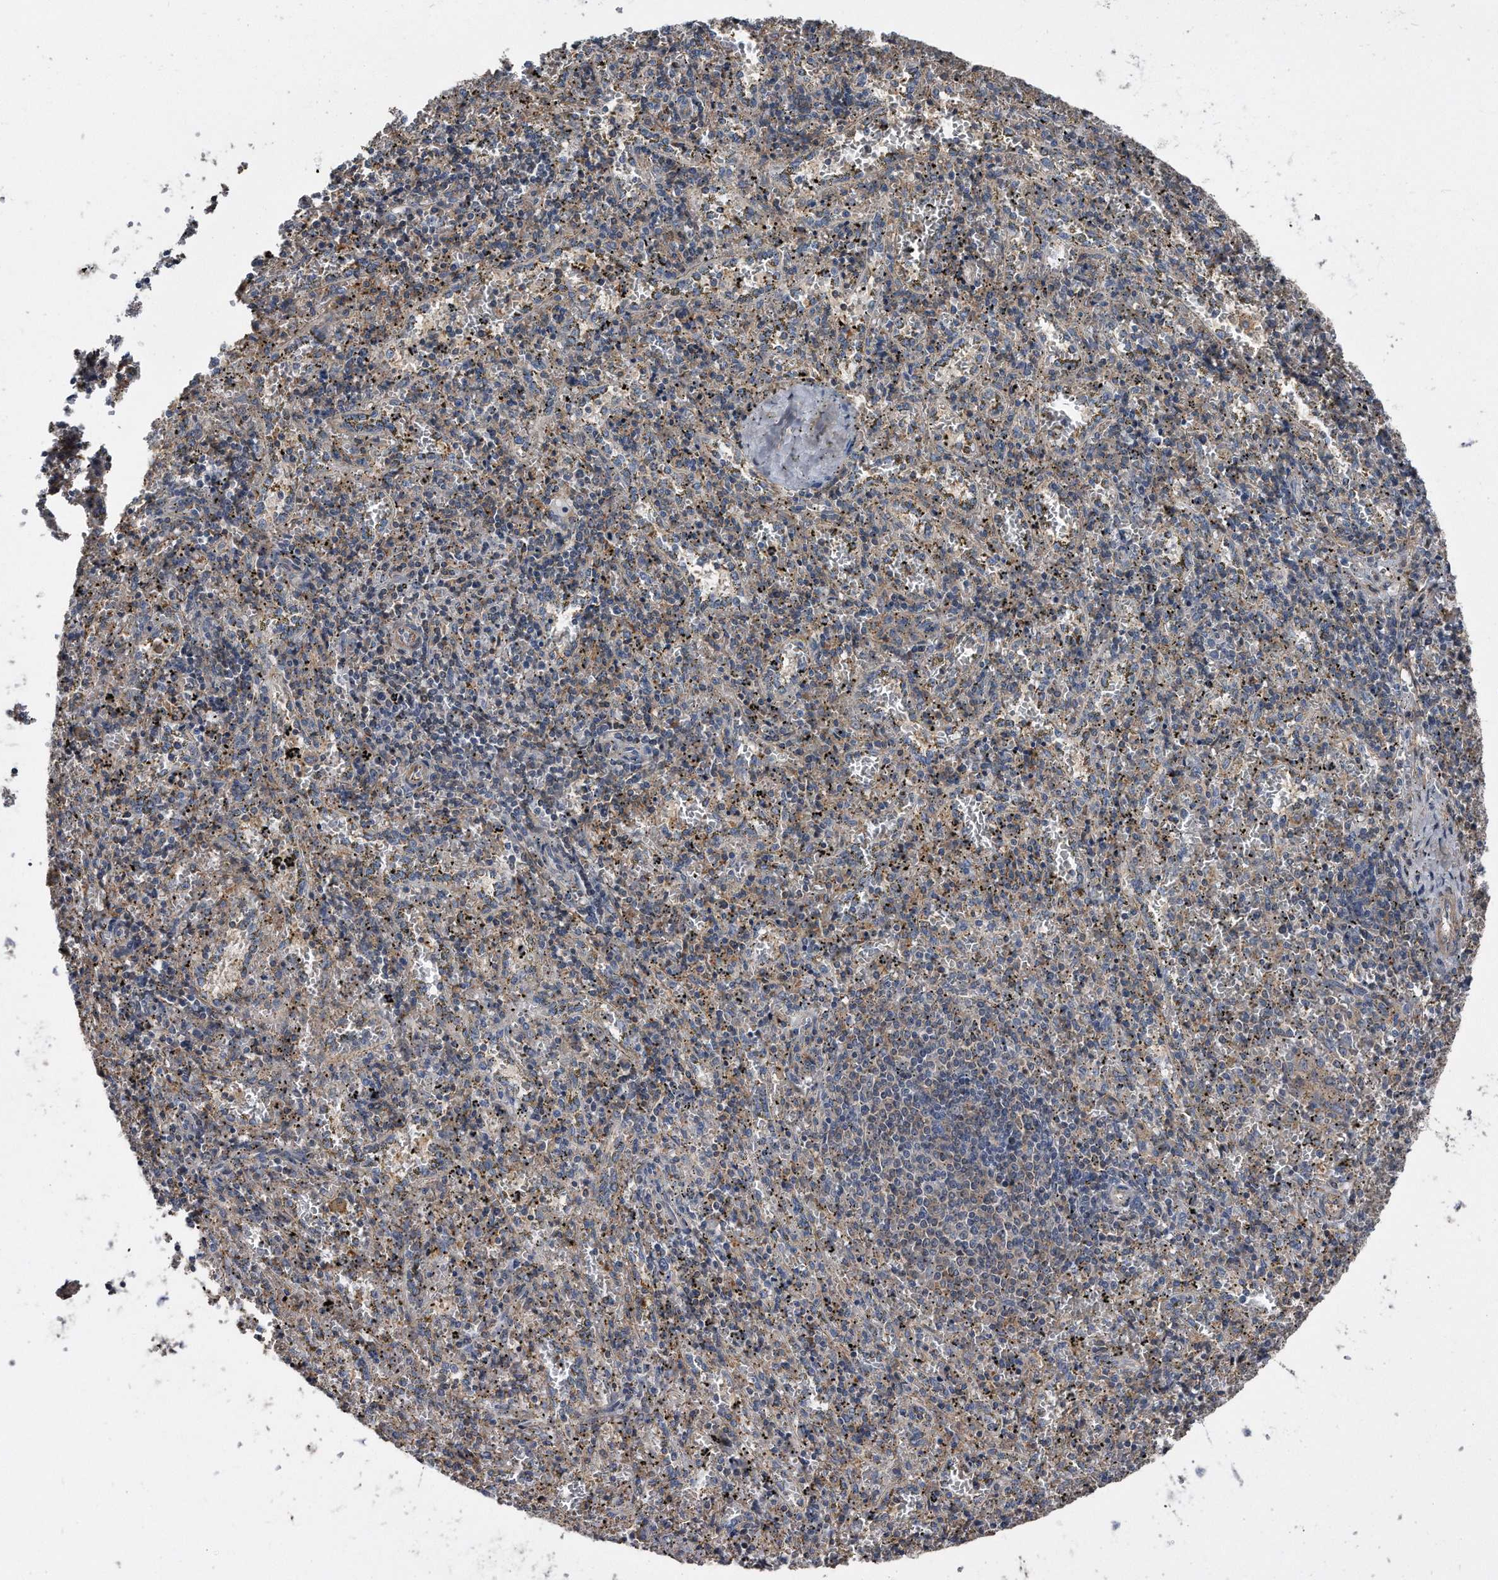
{"staining": {"intensity": "weak", "quantity": "25%-75%", "location": "cytoplasmic/membranous"}, "tissue": "spleen", "cell_type": "Cells in red pulp", "image_type": "normal", "snomed": [{"axis": "morphology", "description": "Normal tissue, NOS"}, {"axis": "topography", "description": "Spleen"}], "caption": "Immunohistochemistry (IHC) image of normal spleen: human spleen stained using IHC shows low levels of weak protein expression localized specifically in the cytoplasmic/membranous of cells in red pulp, appearing as a cytoplasmic/membranous brown color.", "gene": "KCND3", "patient": {"sex": "male", "age": 11}}